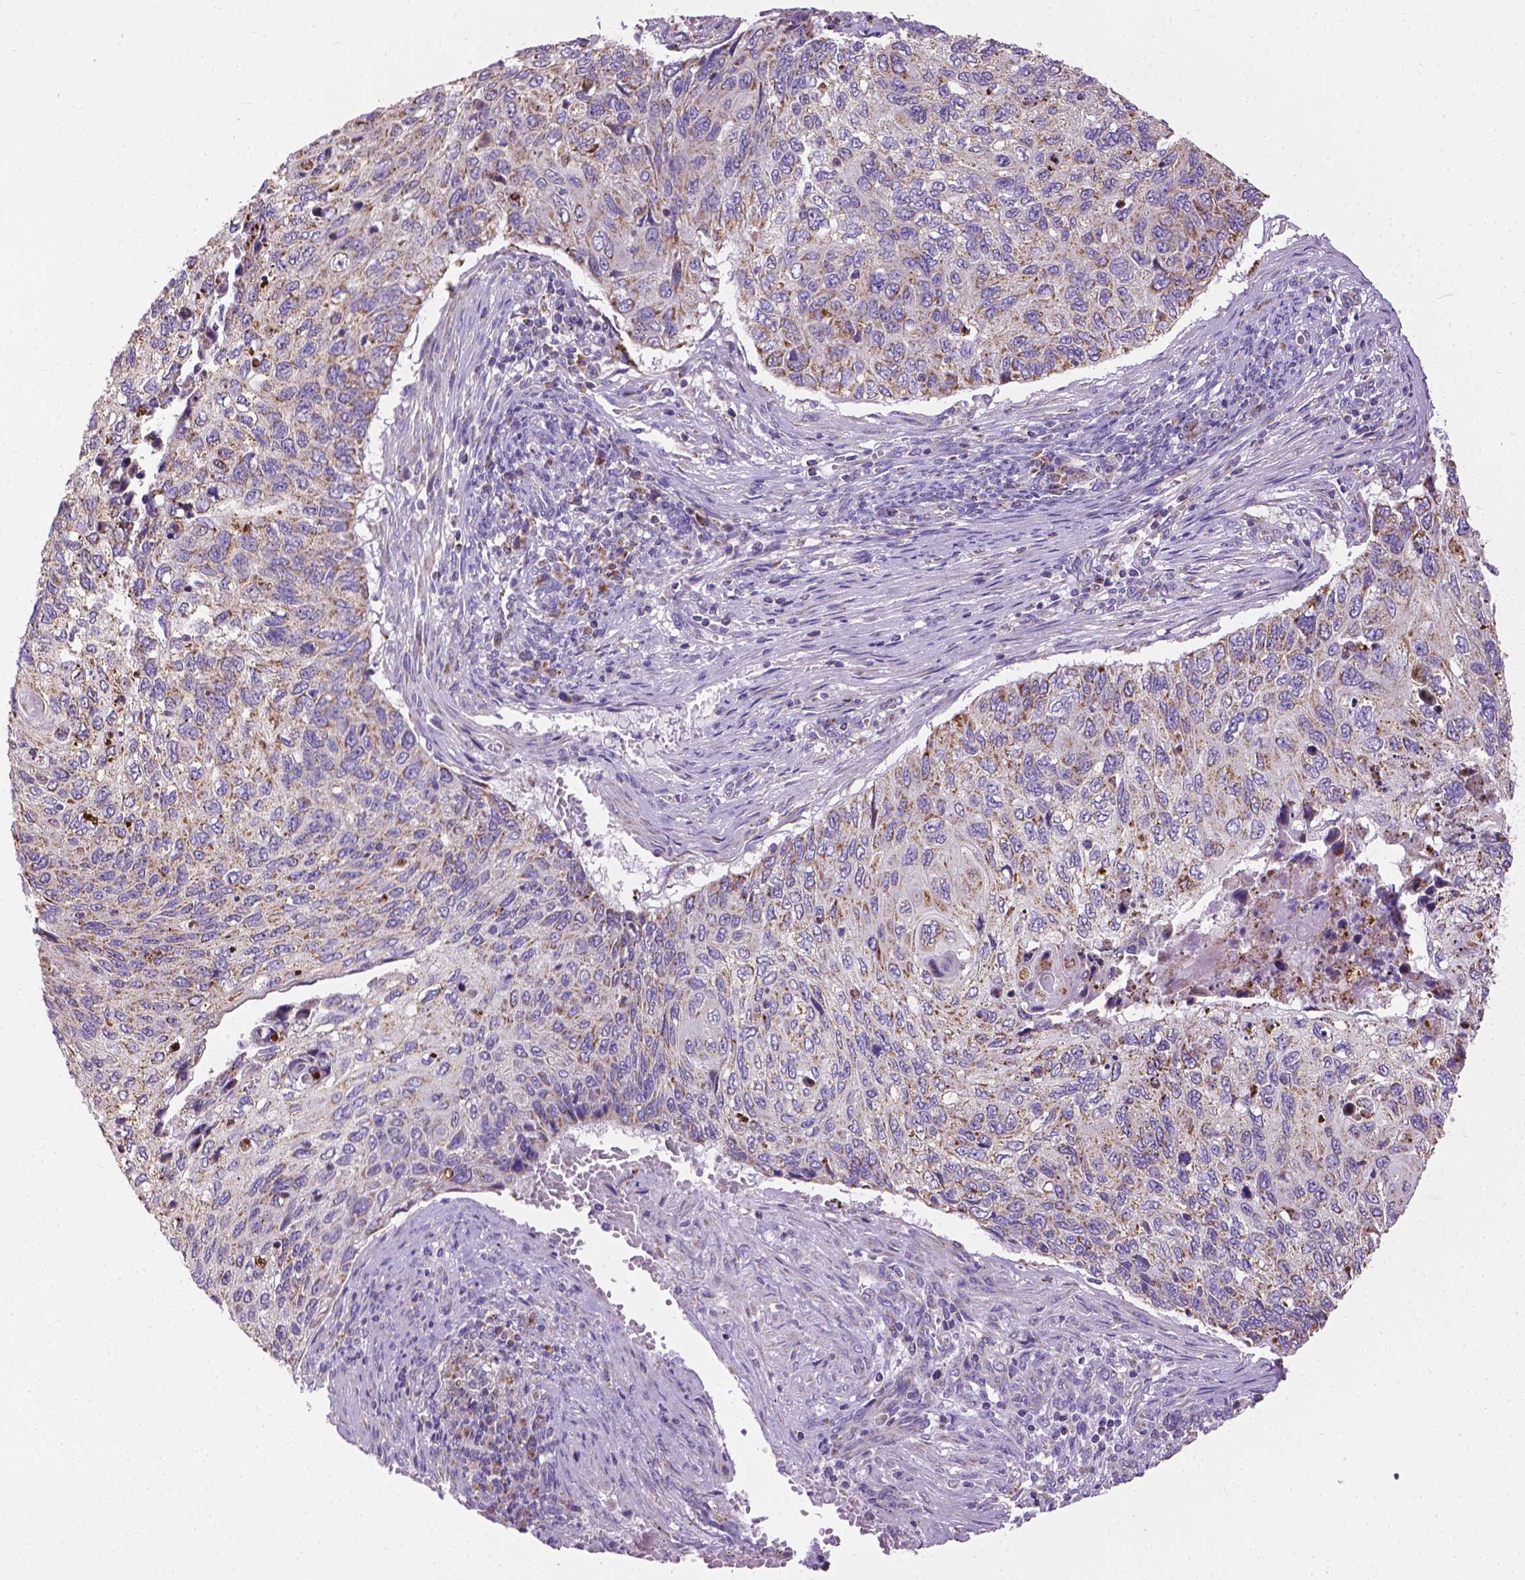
{"staining": {"intensity": "moderate", "quantity": "25%-75%", "location": "cytoplasmic/membranous"}, "tissue": "cervical cancer", "cell_type": "Tumor cells", "image_type": "cancer", "snomed": [{"axis": "morphology", "description": "Squamous cell carcinoma, NOS"}, {"axis": "topography", "description": "Cervix"}], "caption": "Human cervical cancer (squamous cell carcinoma) stained for a protein (brown) reveals moderate cytoplasmic/membranous positive staining in about 25%-75% of tumor cells.", "gene": "VDAC1", "patient": {"sex": "female", "age": 70}}